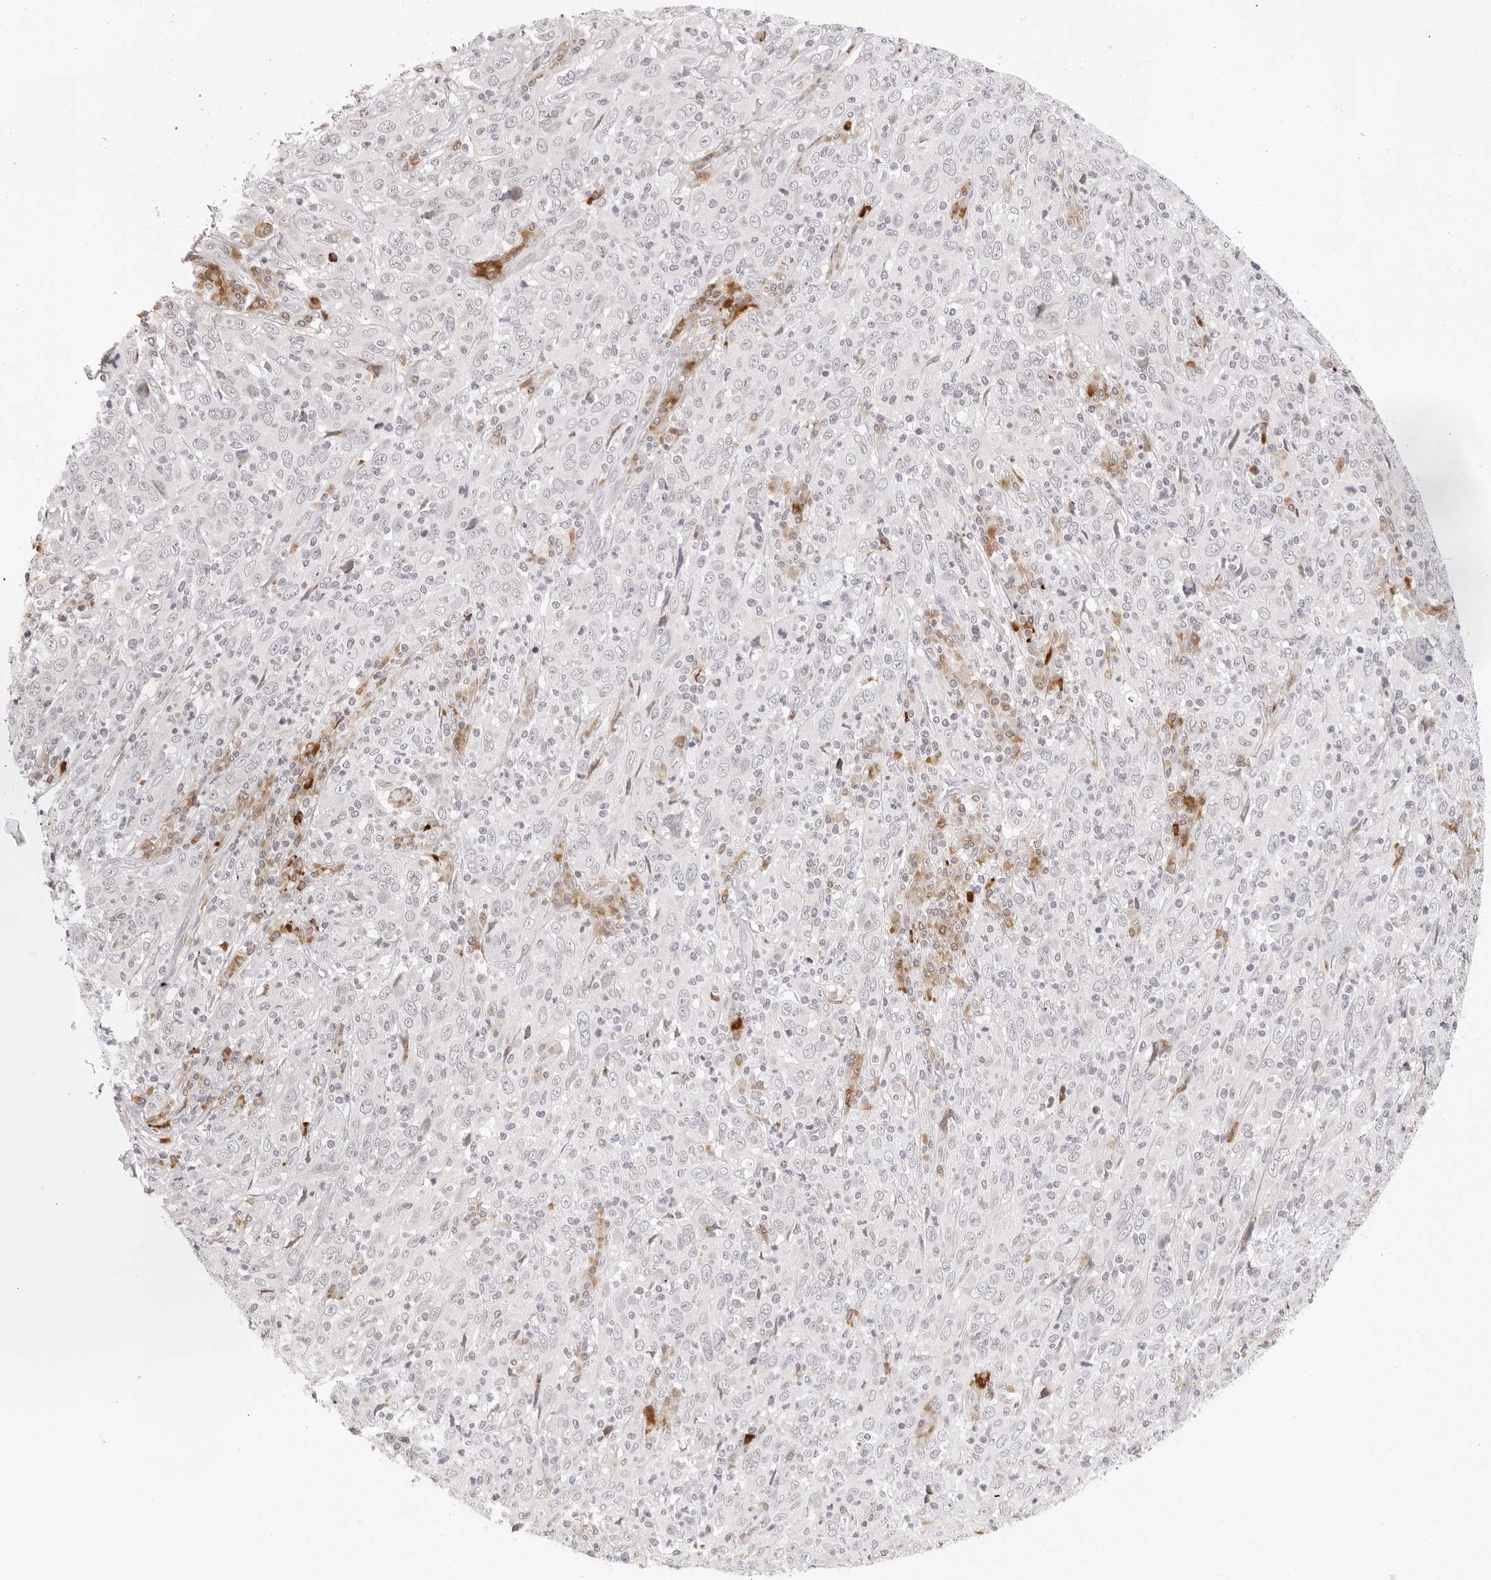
{"staining": {"intensity": "negative", "quantity": "none", "location": "none"}, "tissue": "cervical cancer", "cell_type": "Tumor cells", "image_type": "cancer", "snomed": [{"axis": "morphology", "description": "Squamous cell carcinoma, NOS"}, {"axis": "topography", "description": "Cervix"}], "caption": "Tumor cells are negative for protein expression in human cervical squamous cell carcinoma.", "gene": "IL17RA", "patient": {"sex": "female", "age": 46}}